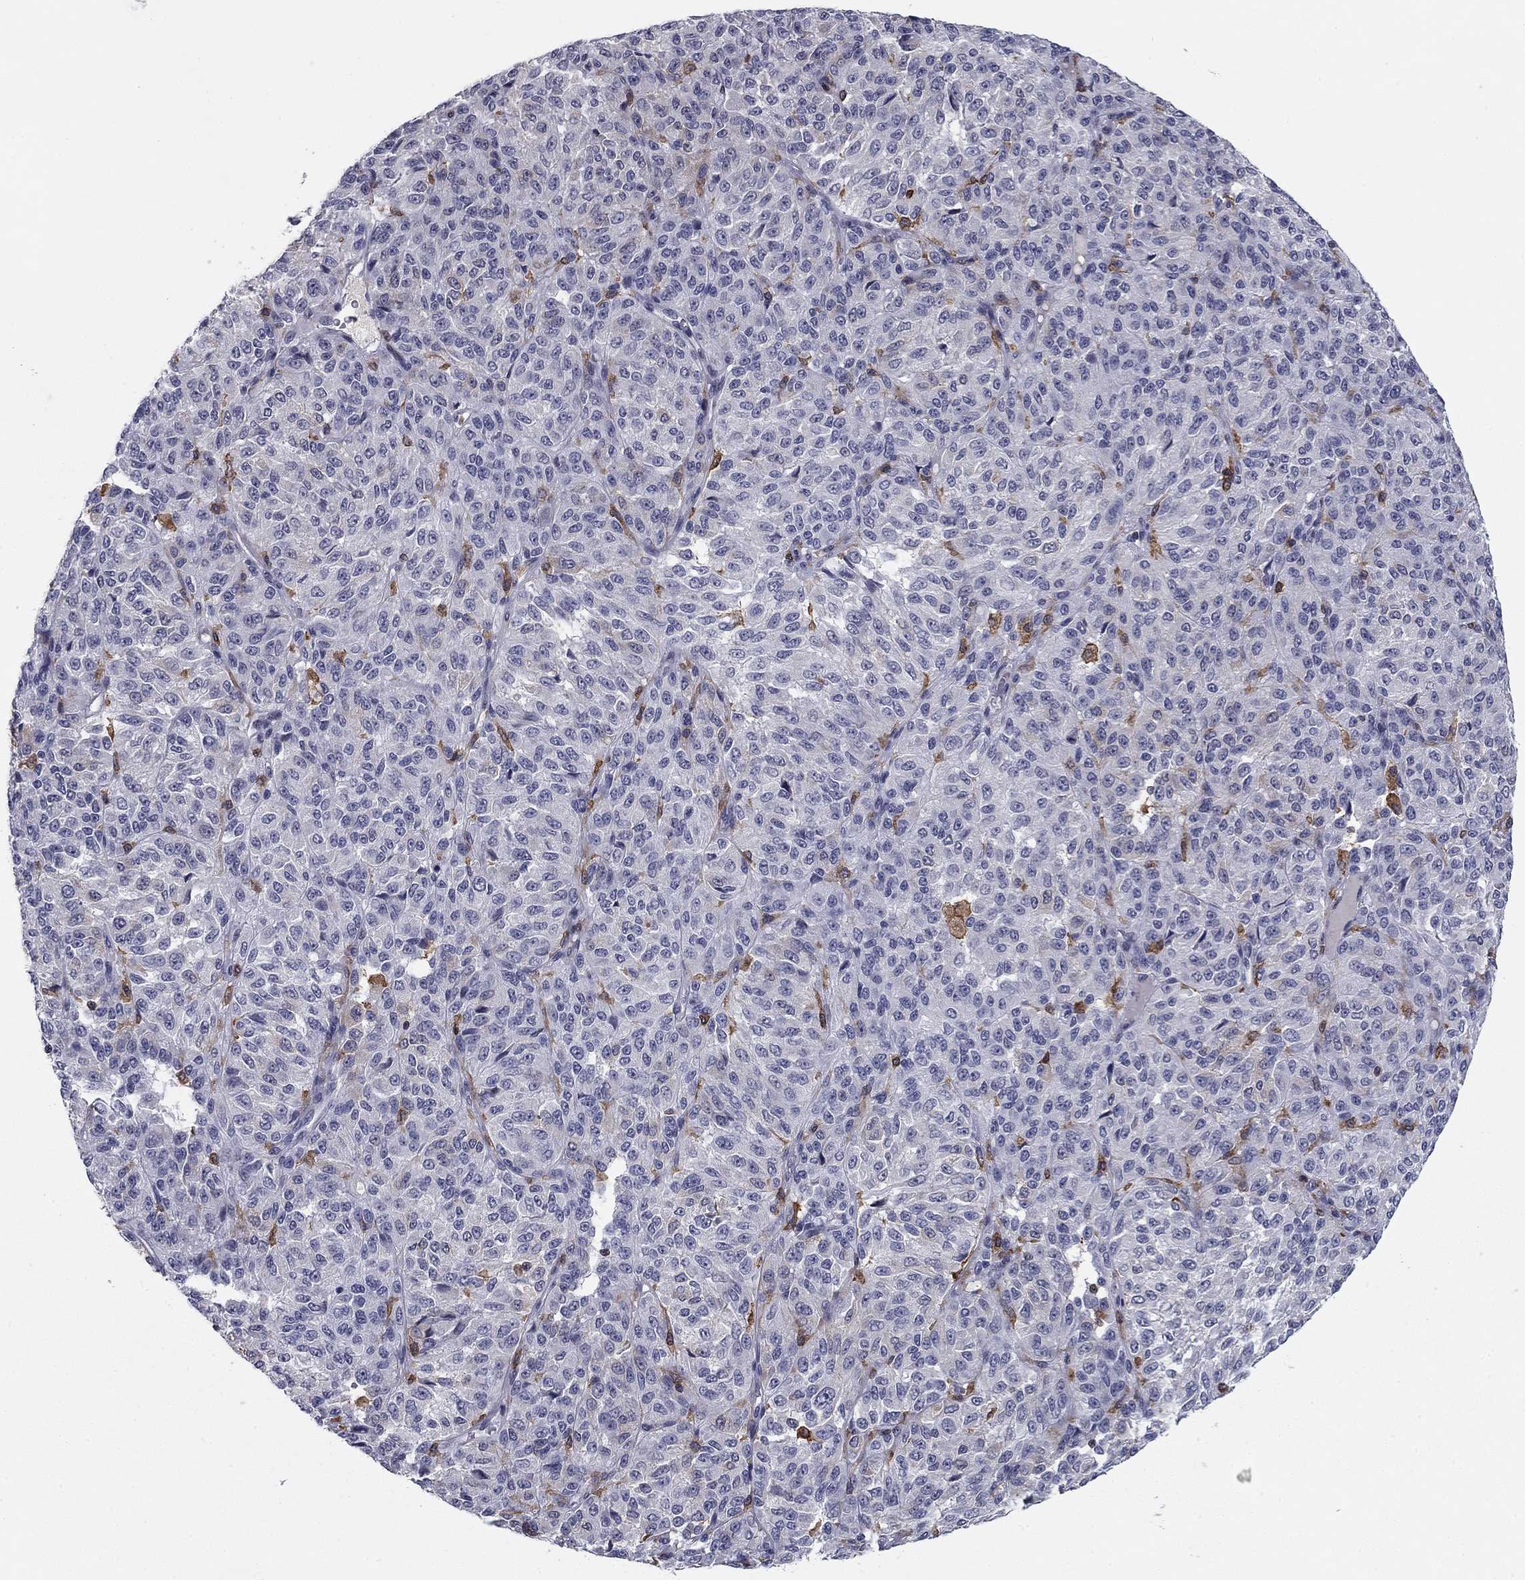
{"staining": {"intensity": "negative", "quantity": "none", "location": "none"}, "tissue": "melanoma", "cell_type": "Tumor cells", "image_type": "cancer", "snomed": [{"axis": "morphology", "description": "Malignant melanoma, Metastatic site"}, {"axis": "topography", "description": "Brain"}], "caption": "Immunohistochemistry micrograph of neoplastic tissue: human melanoma stained with DAB (3,3'-diaminobenzidine) demonstrates no significant protein positivity in tumor cells.", "gene": "PLCB2", "patient": {"sex": "female", "age": 56}}